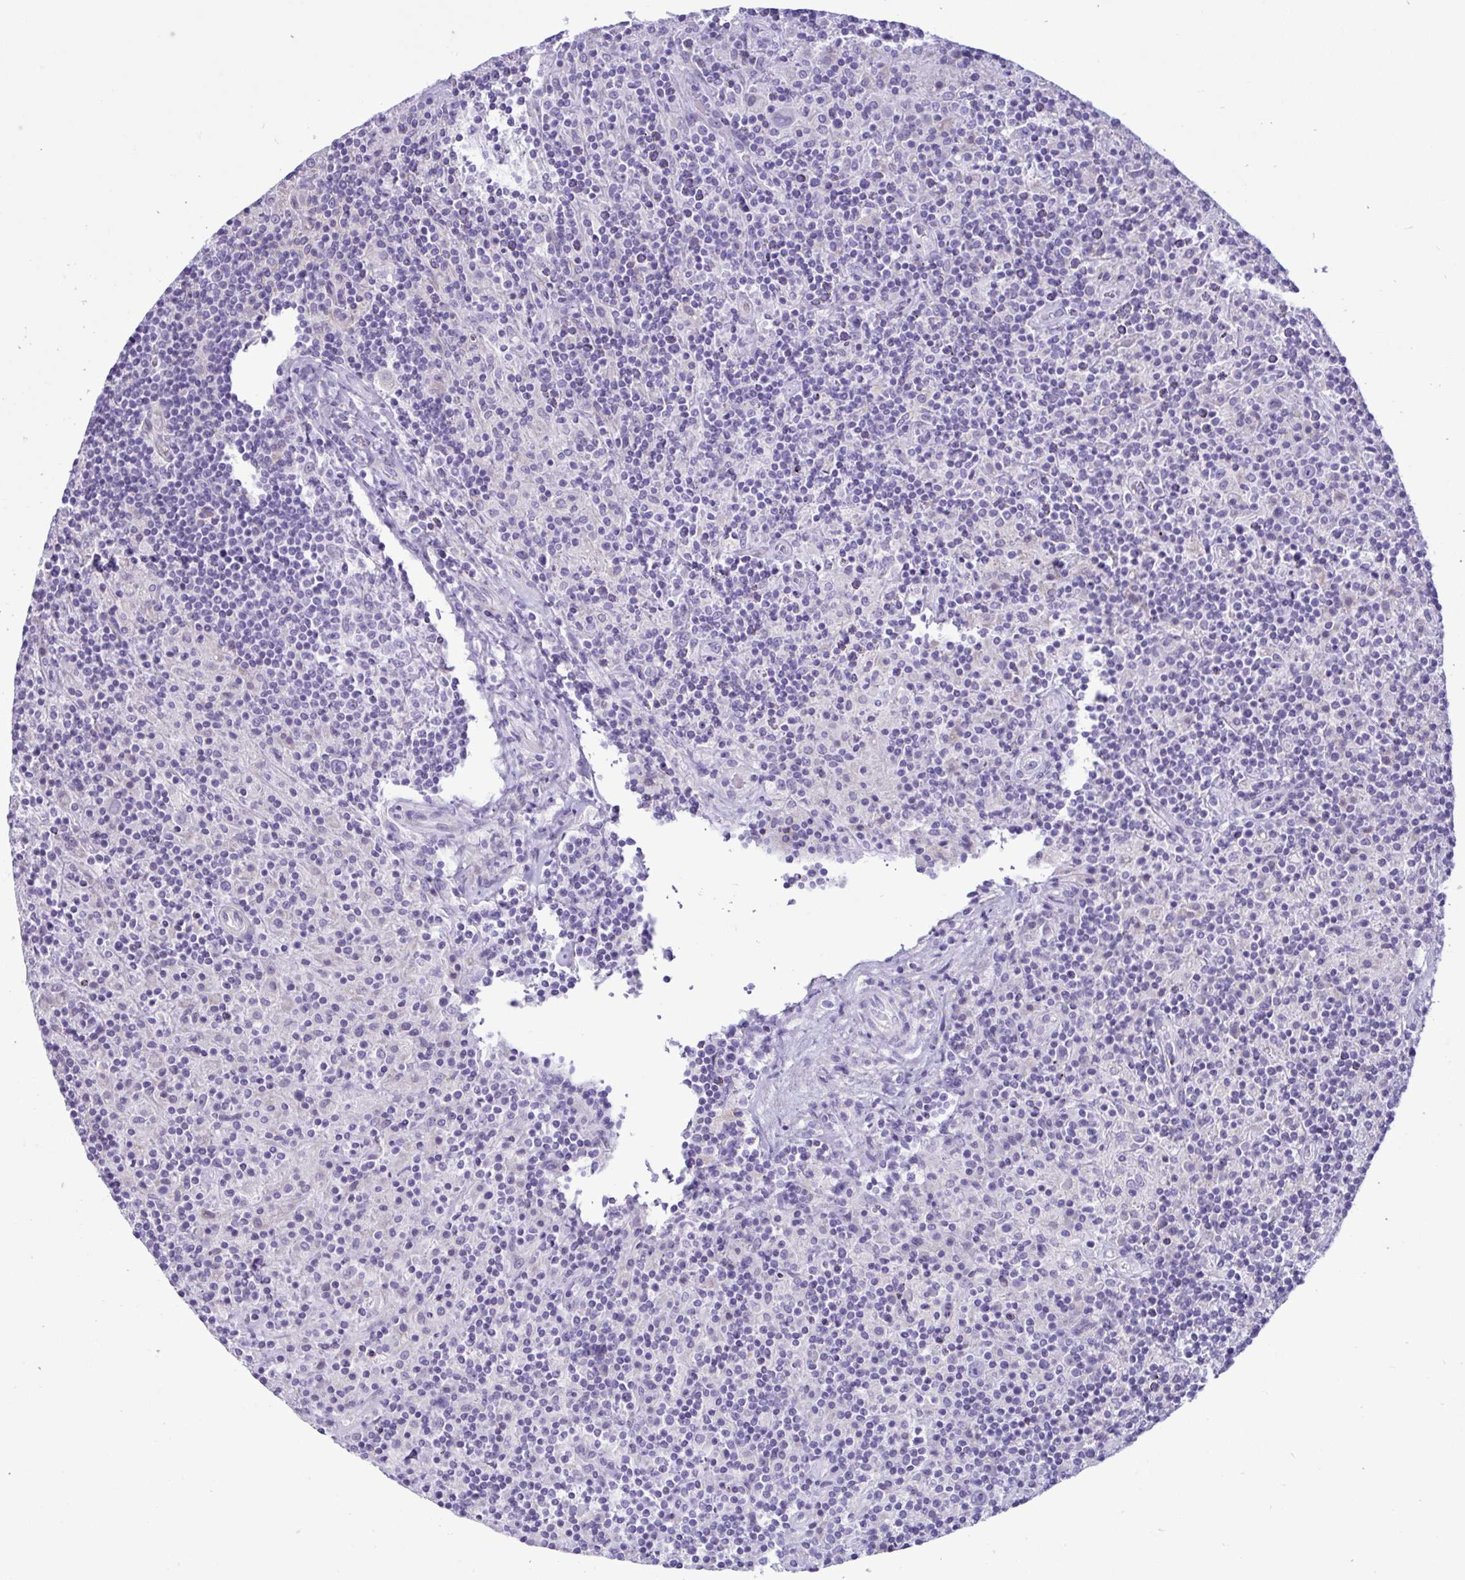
{"staining": {"intensity": "negative", "quantity": "none", "location": "none"}, "tissue": "lymphoma", "cell_type": "Tumor cells", "image_type": "cancer", "snomed": [{"axis": "morphology", "description": "Hodgkin's disease, NOS"}, {"axis": "topography", "description": "Lymph node"}], "caption": "DAB (3,3'-diaminobenzidine) immunohistochemical staining of Hodgkin's disease demonstrates no significant expression in tumor cells.", "gene": "SREBF1", "patient": {"sex": "male", "age": 70}}